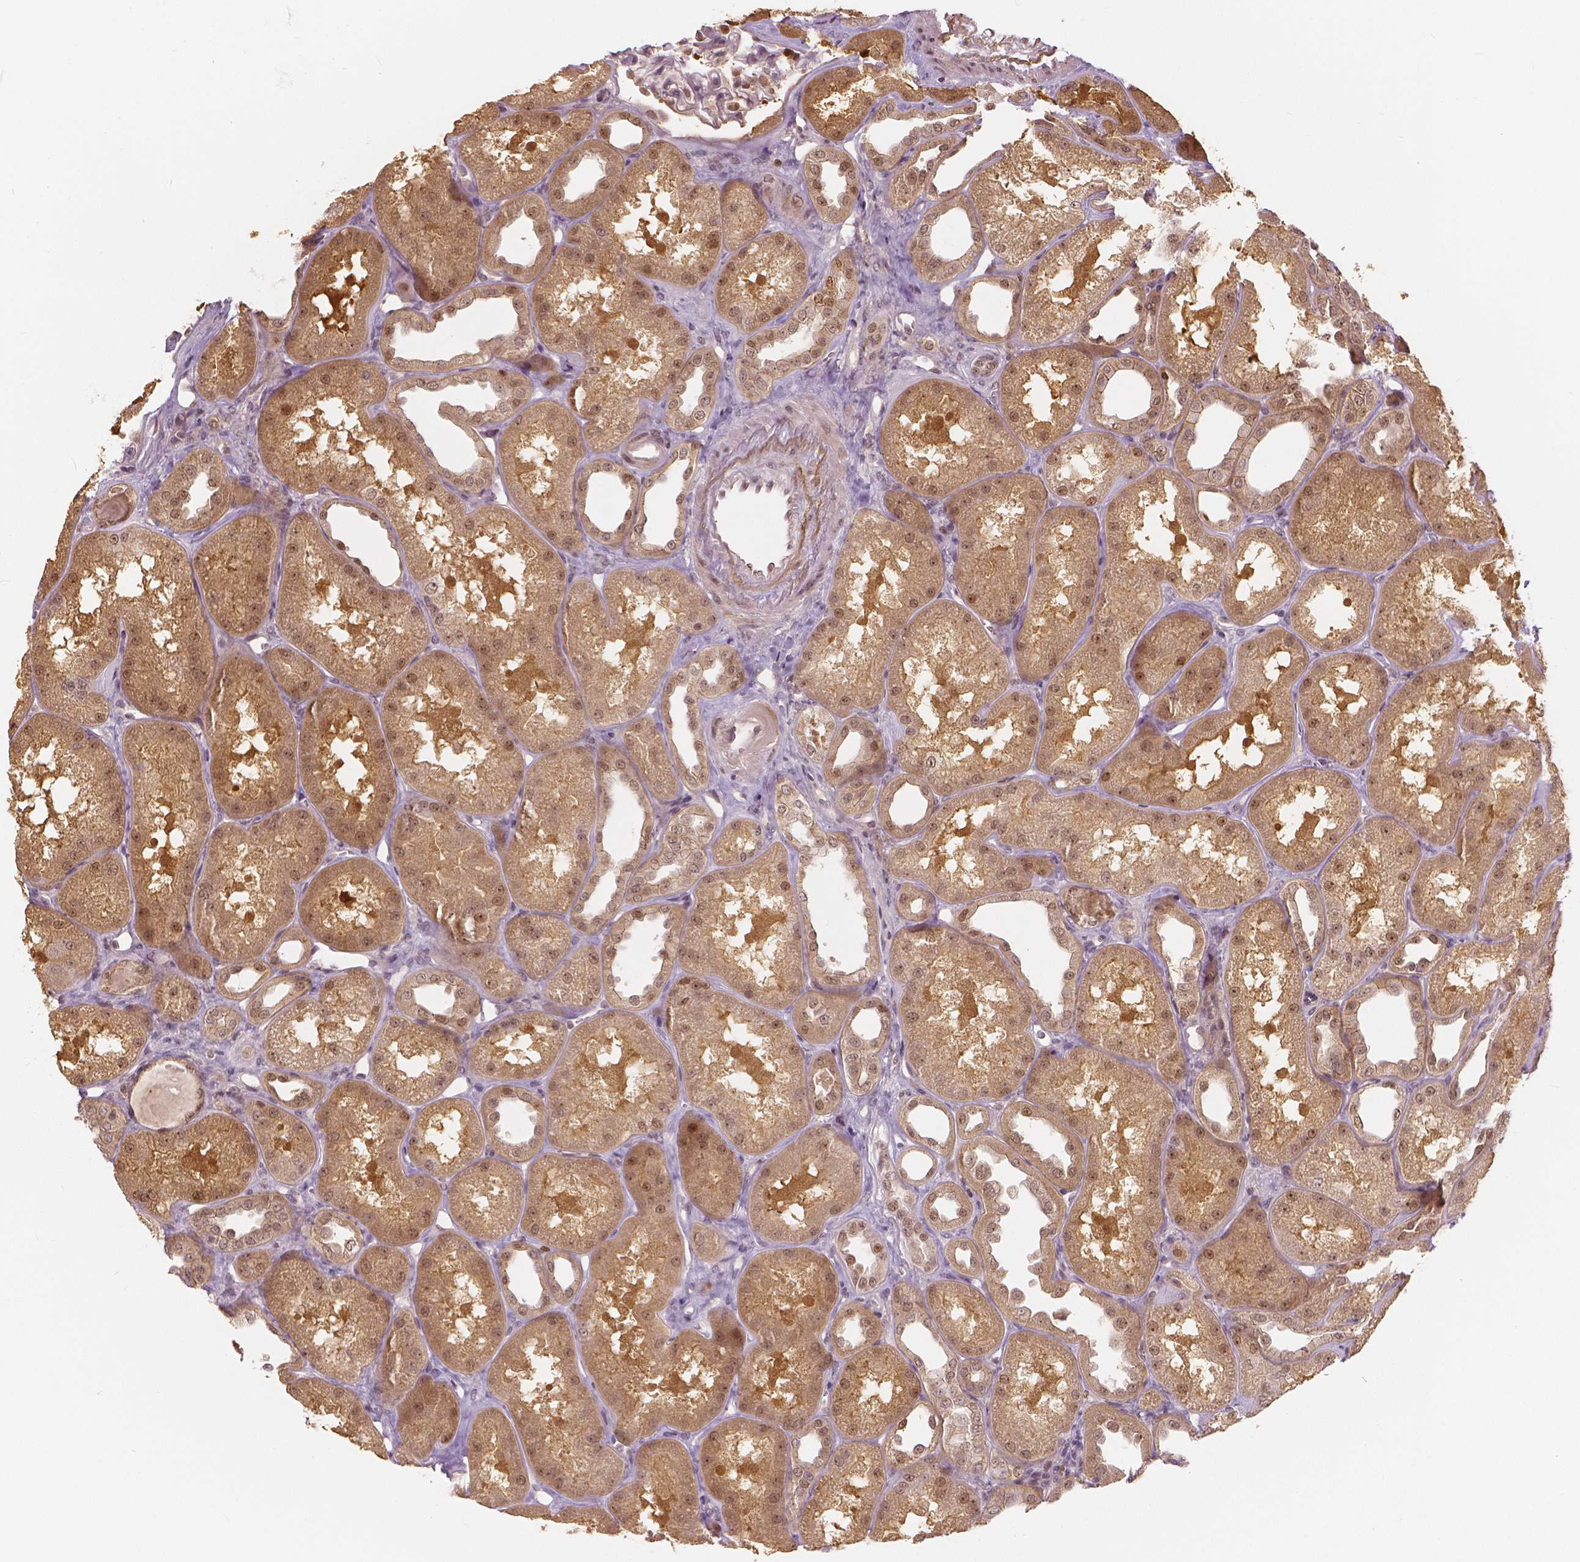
{"staining": {"intensity": "moderate", "quantity": "<25%", "location": "nuclear"}, "tissue": "kidney", "cell_type": "Cells in glomeruli", "image_type": "normal", "snomed": [{"axis": "morphology", "description": "Normal tissue, NOS"}, {"axis": "topography", "description": "Kidney"}], "caption": "Moderate nuclear positivity is identified in about <25% of cells in glomeruli in unremarkable kidney. (Brightfield microscopy of DAB IHC at high magnification).", "gene": "NSD2", "patient": {"sex": "male", "age": 61}}